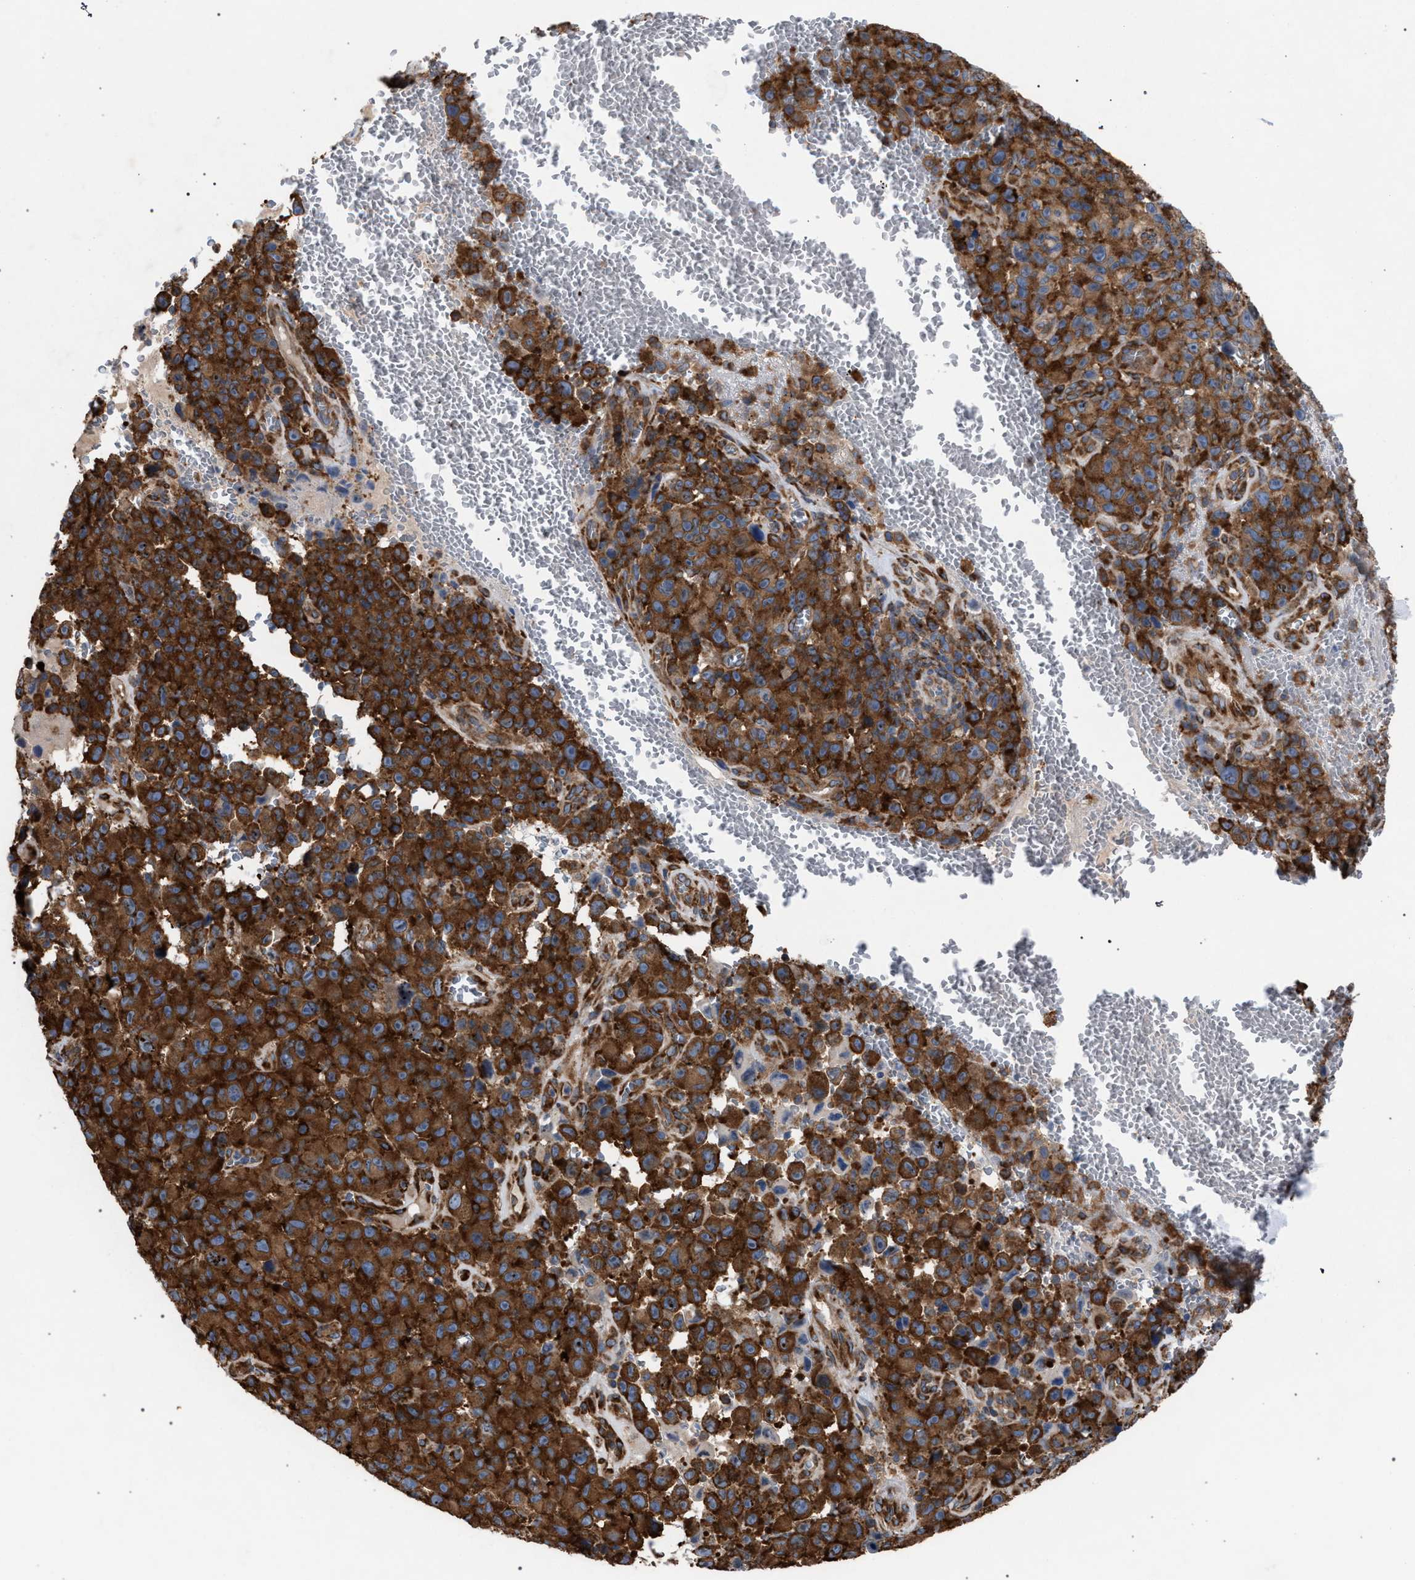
{"staining": {"intensity": "moderate", "quantity": ">75%", "location": "cytoplasmic/membranous"}, "tissue": "melanoma", "cell_type": "Tumor cells", "image_type": "cancer", "snomed": [{"axis": "morphology", "description": "Malignant melanoma, NOS"}, {"axis": "topography", "description": "Skin"}], "caption": "Protein analysis of malignant melanoma tissue shows moderate cytoplasmic/membranous expression in about >75% of tumor cells.", "gene": "CDR2L", "patient": {"sex": "female", "age": 82}}